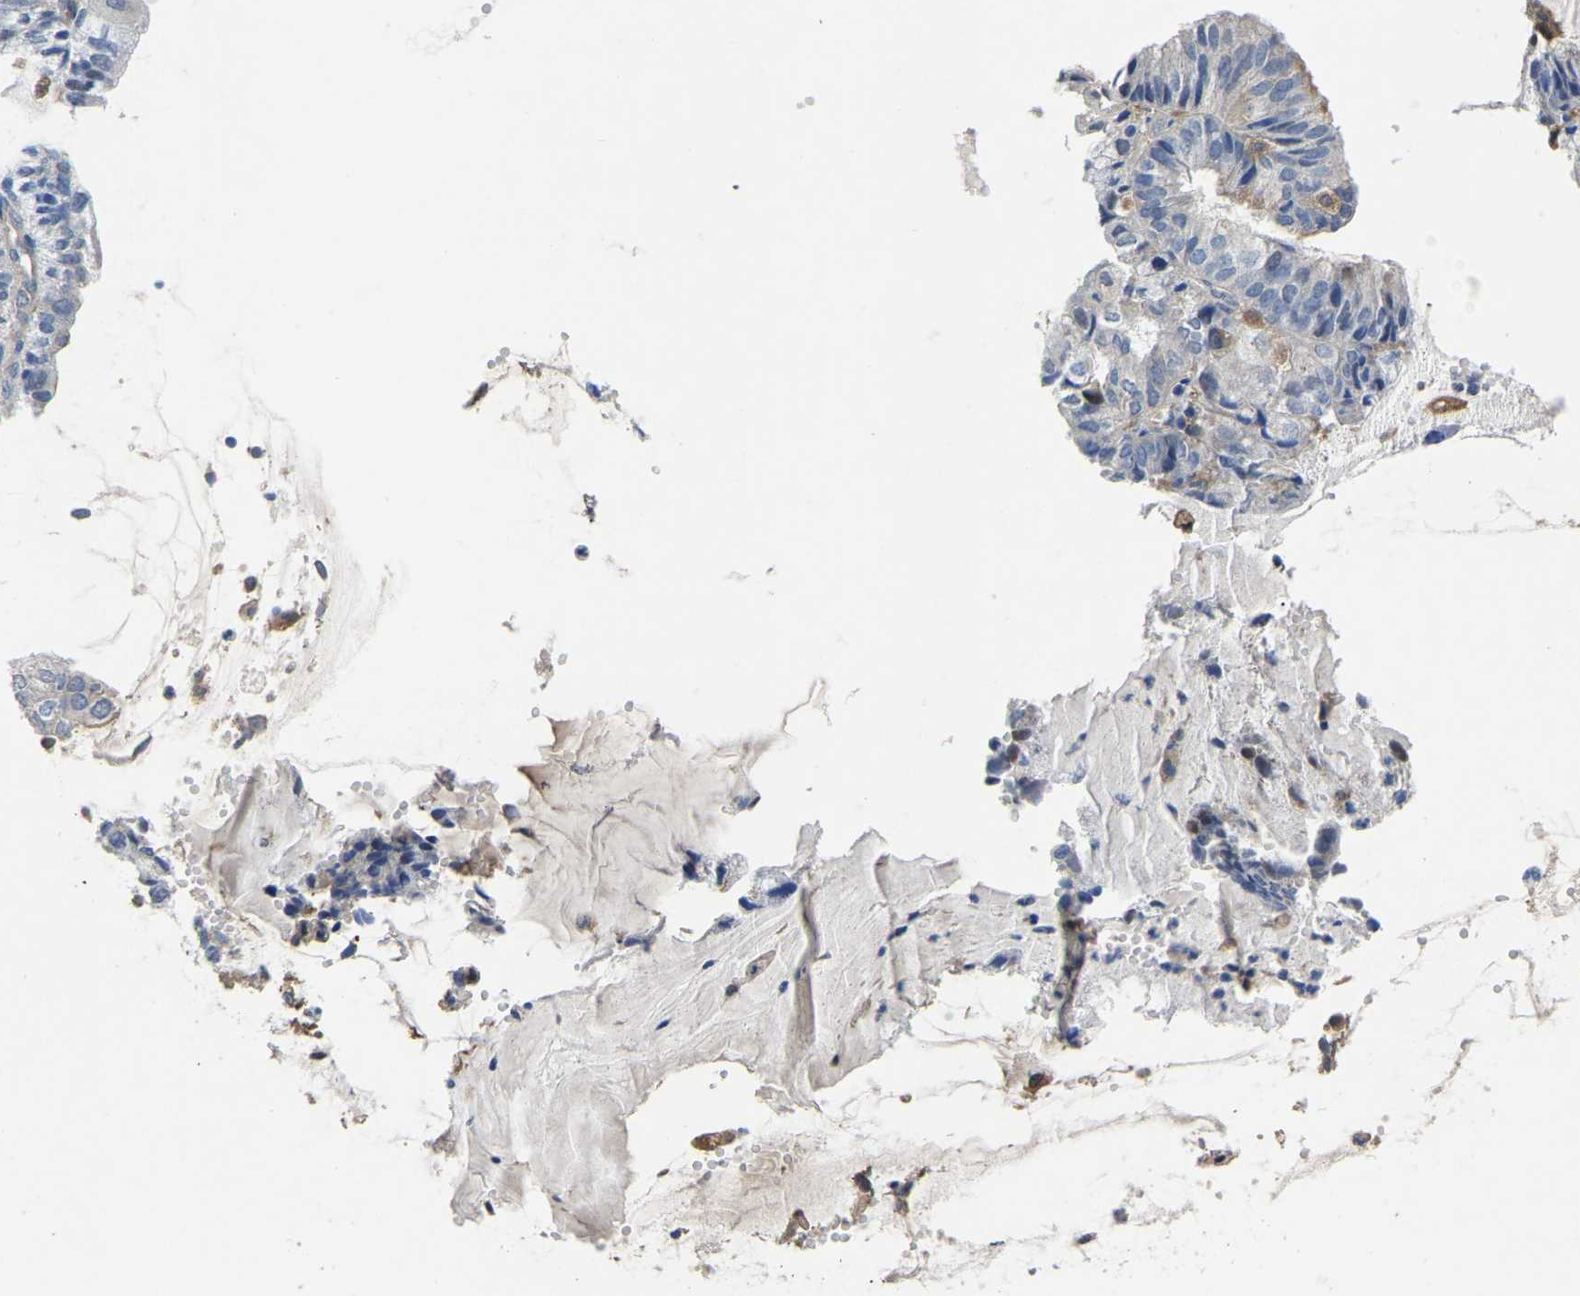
{"staining": {"intensity": "moderate", "quantity": "<25%", "location": "cytoplasmic/membranous"}, "tissue": "endometrial cancer", "cell_type": "Tumor cells", "image_type": "cancer", "snomed": [{"axis": "morphology", "description": "Adenocarcinoma, NOS"}, {"axis": "topography", "description": "Endometrium"}], "caption": "IHC staining of endometrial adenocarcinoma, which demonstrates low levels of moderate cytoplasmic/membranous expression in approximately <25% of tumor cells indicating moderate cytoplasmic/membranous protein staining. The staining was performed using DAB (brown) for protein detection and nuclei were counterstained in hematoxylin (blue).", "gene": "ATG2B", "patient": {"sex": "female", "age": 81}}